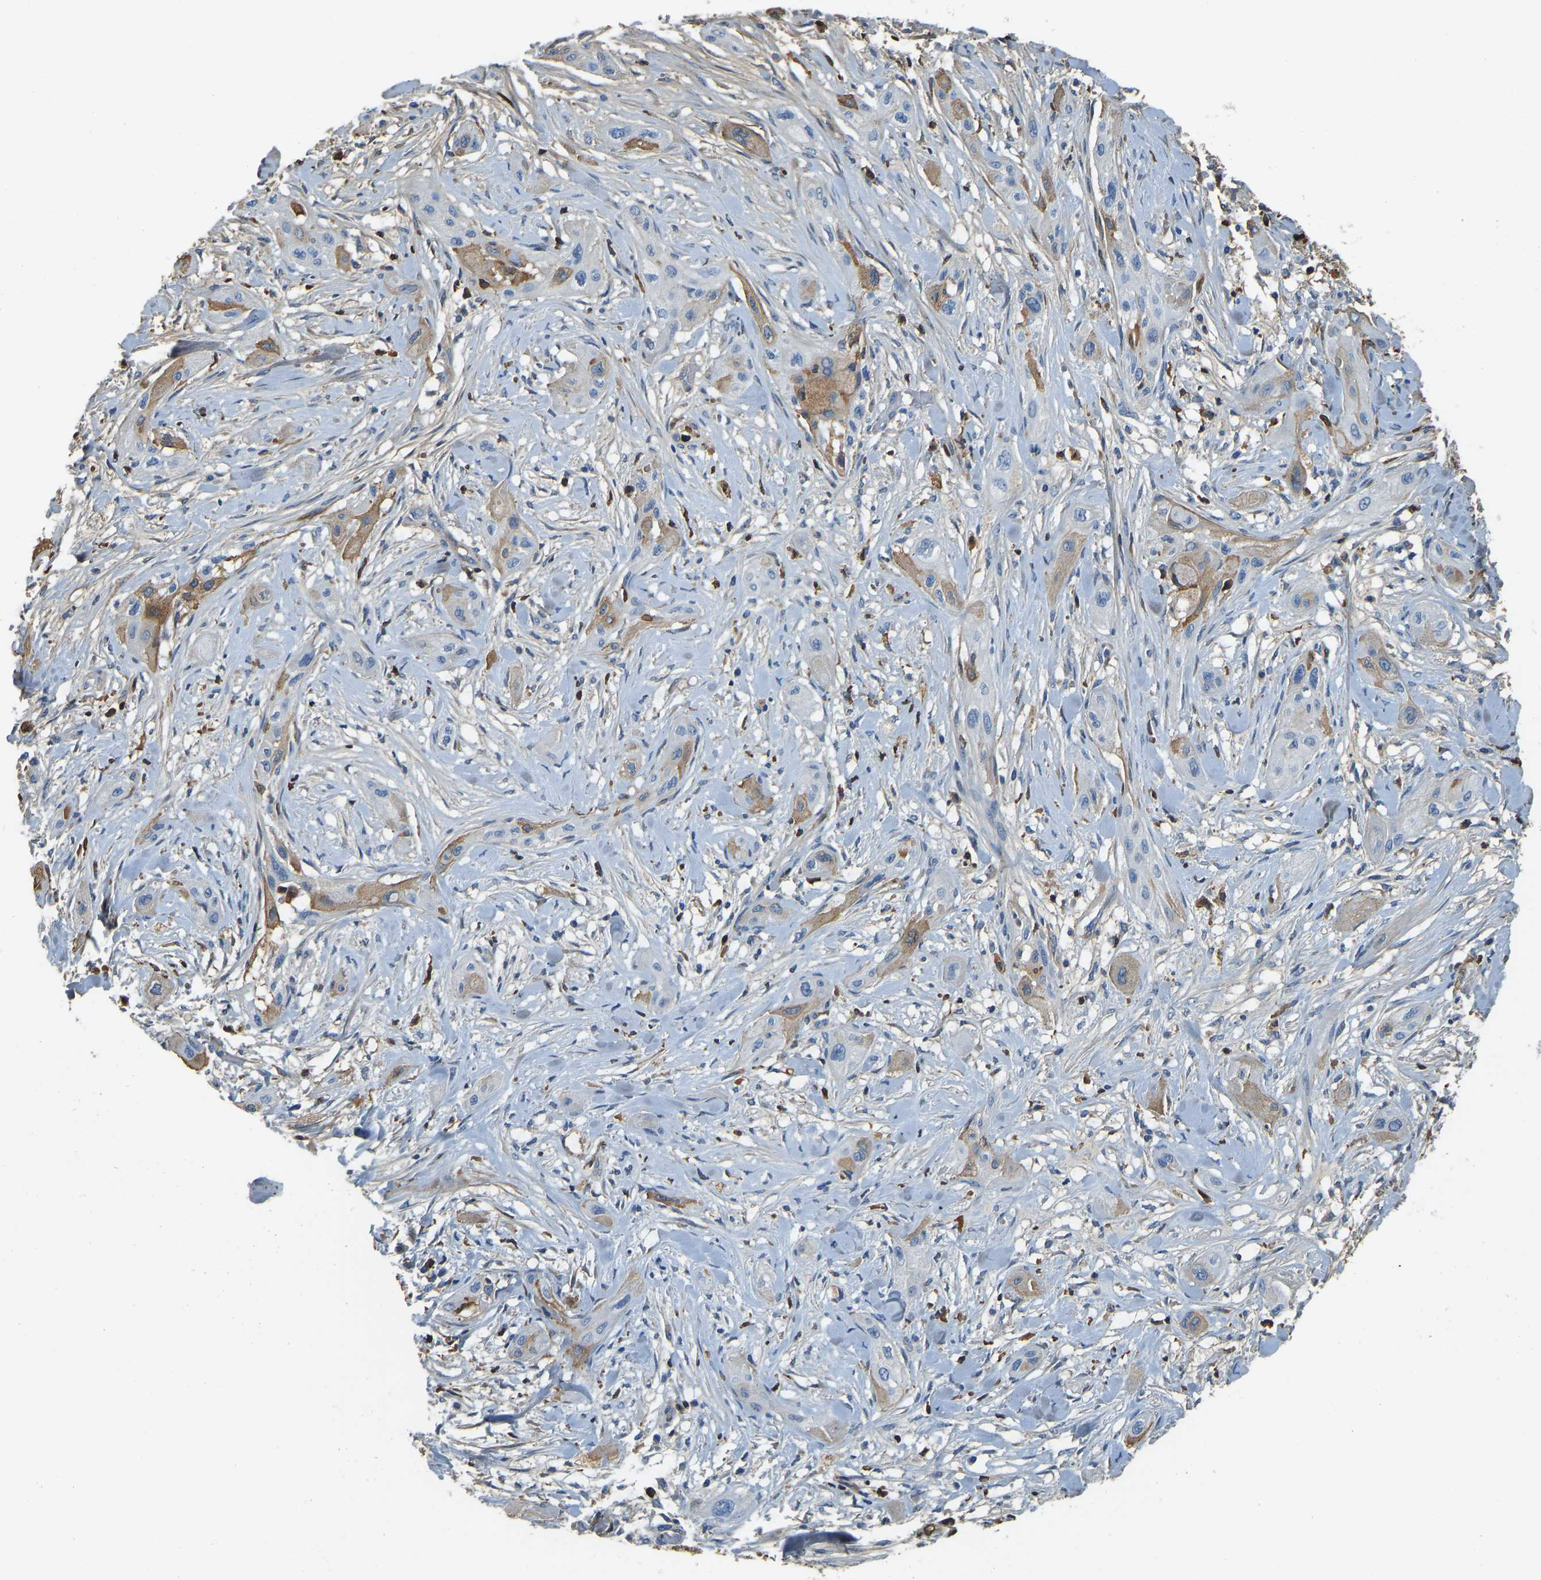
{"staining": {"intensity": "moderate", "quantity": "<25%", "location": "cytoplasmic/membranous"}, "tissue": "lung cancer", "cell_type": "Tumor cells", "image_type": "cancer", "snomed": [{"axis": "morphology", "description": "Squamous cell carcinoma, NOS"}, {"axis": "topography", "description": "Lung"}], "caption": "The image exhibits immunohistochemical staining of lung cancer (squamous cell carcinoma). There is moderate cytoplasmic/membranous staining is appreciated in approximately <25% of tumor cells.", "gene": "THBS4", "patient": {"sex": "female", "age": 47}}